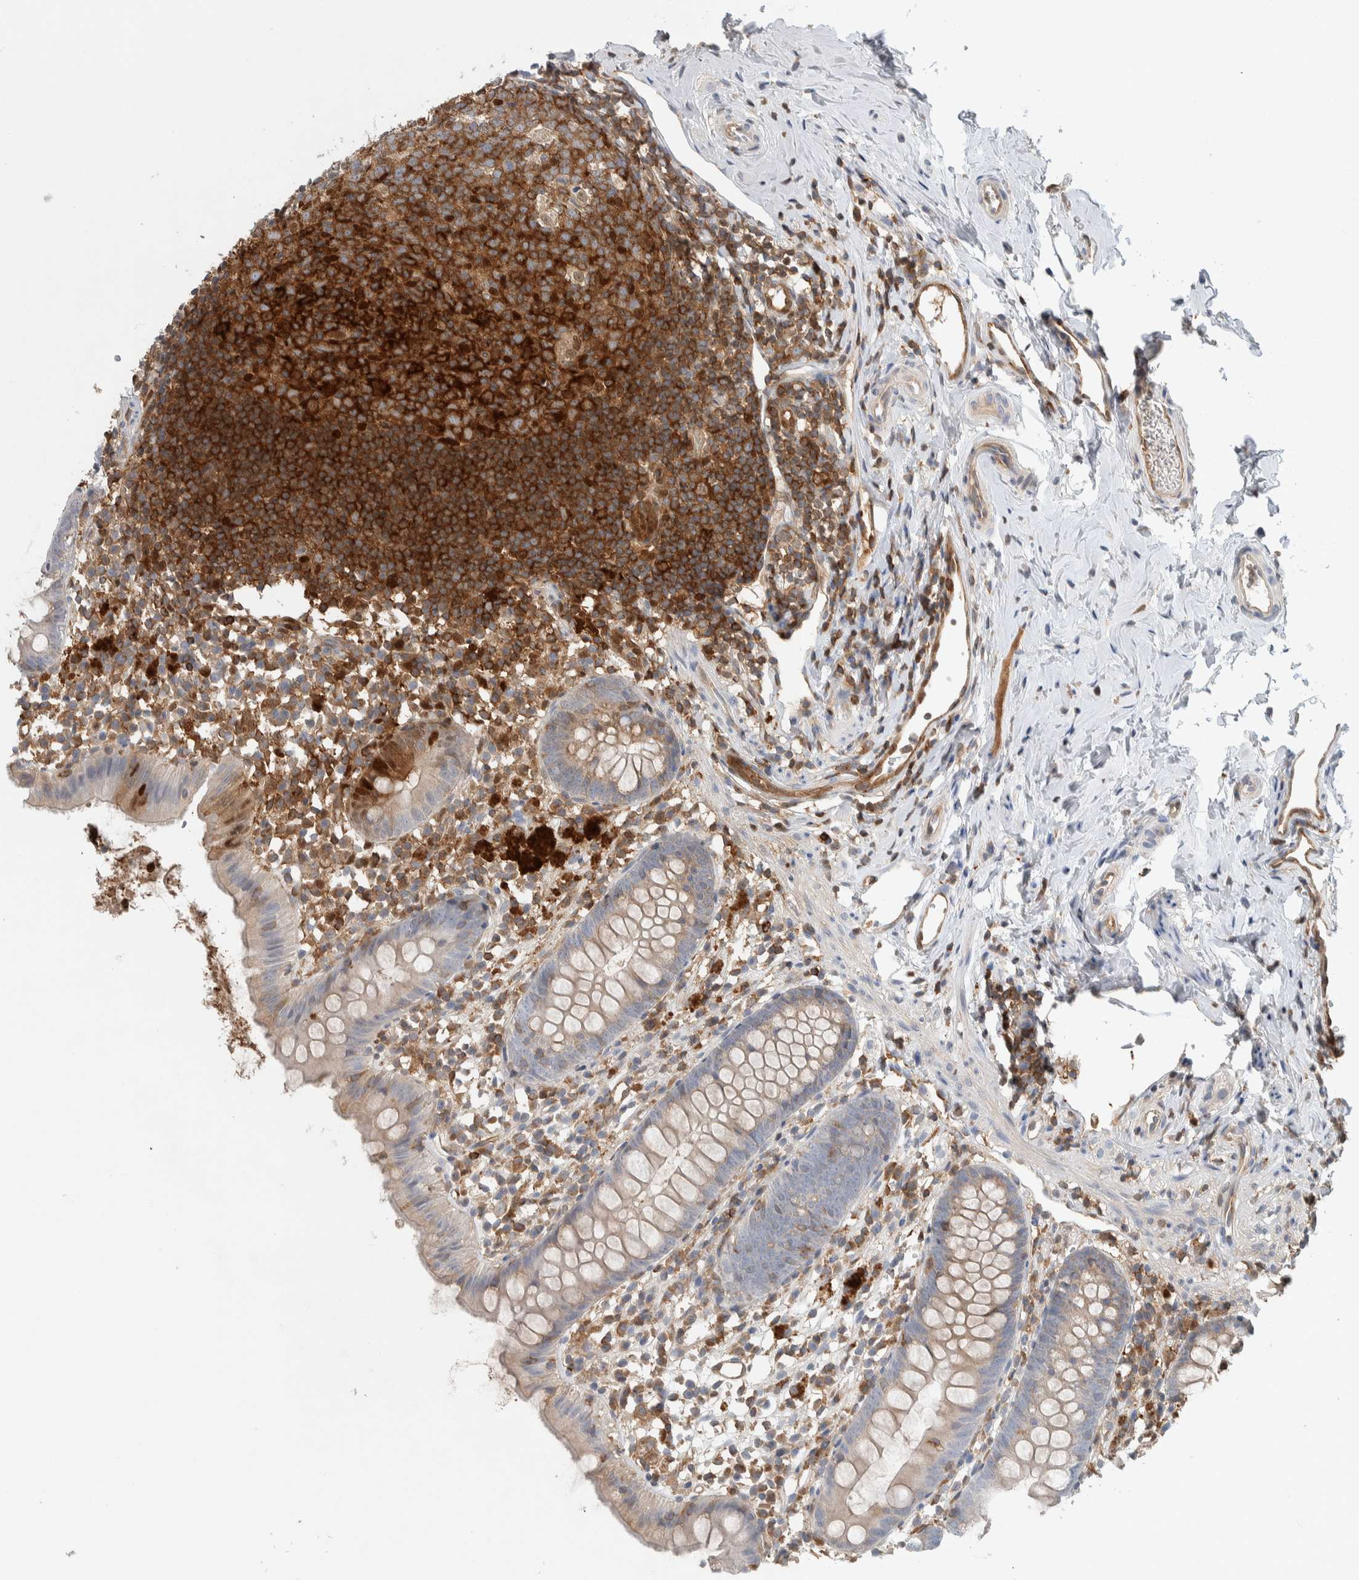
{"staining": {"intensity": "weak", "quantity": "25%-75%", "location": "cytoplasmic/membranous"}, "tissue": "appendix", "cell_type": "Glandular cells", "image_type": "normal", "snomed": [{"axis": "morphology", "description": "Normal tissue, NOS"}, {"axis": "topography", "description": "Appendix"}], "caption": "Appendix stained with DAB immunohistochemistry exhibits low levels of weak cytoplasmic/membranous positivity in approximately 25%-75% of glandular cells. Immunohistochemistry stains the protein of interest in brown and the nuclei are stained blue.", "gene": "NFKB2", "patient": {"sex": "female", "age": 20}}